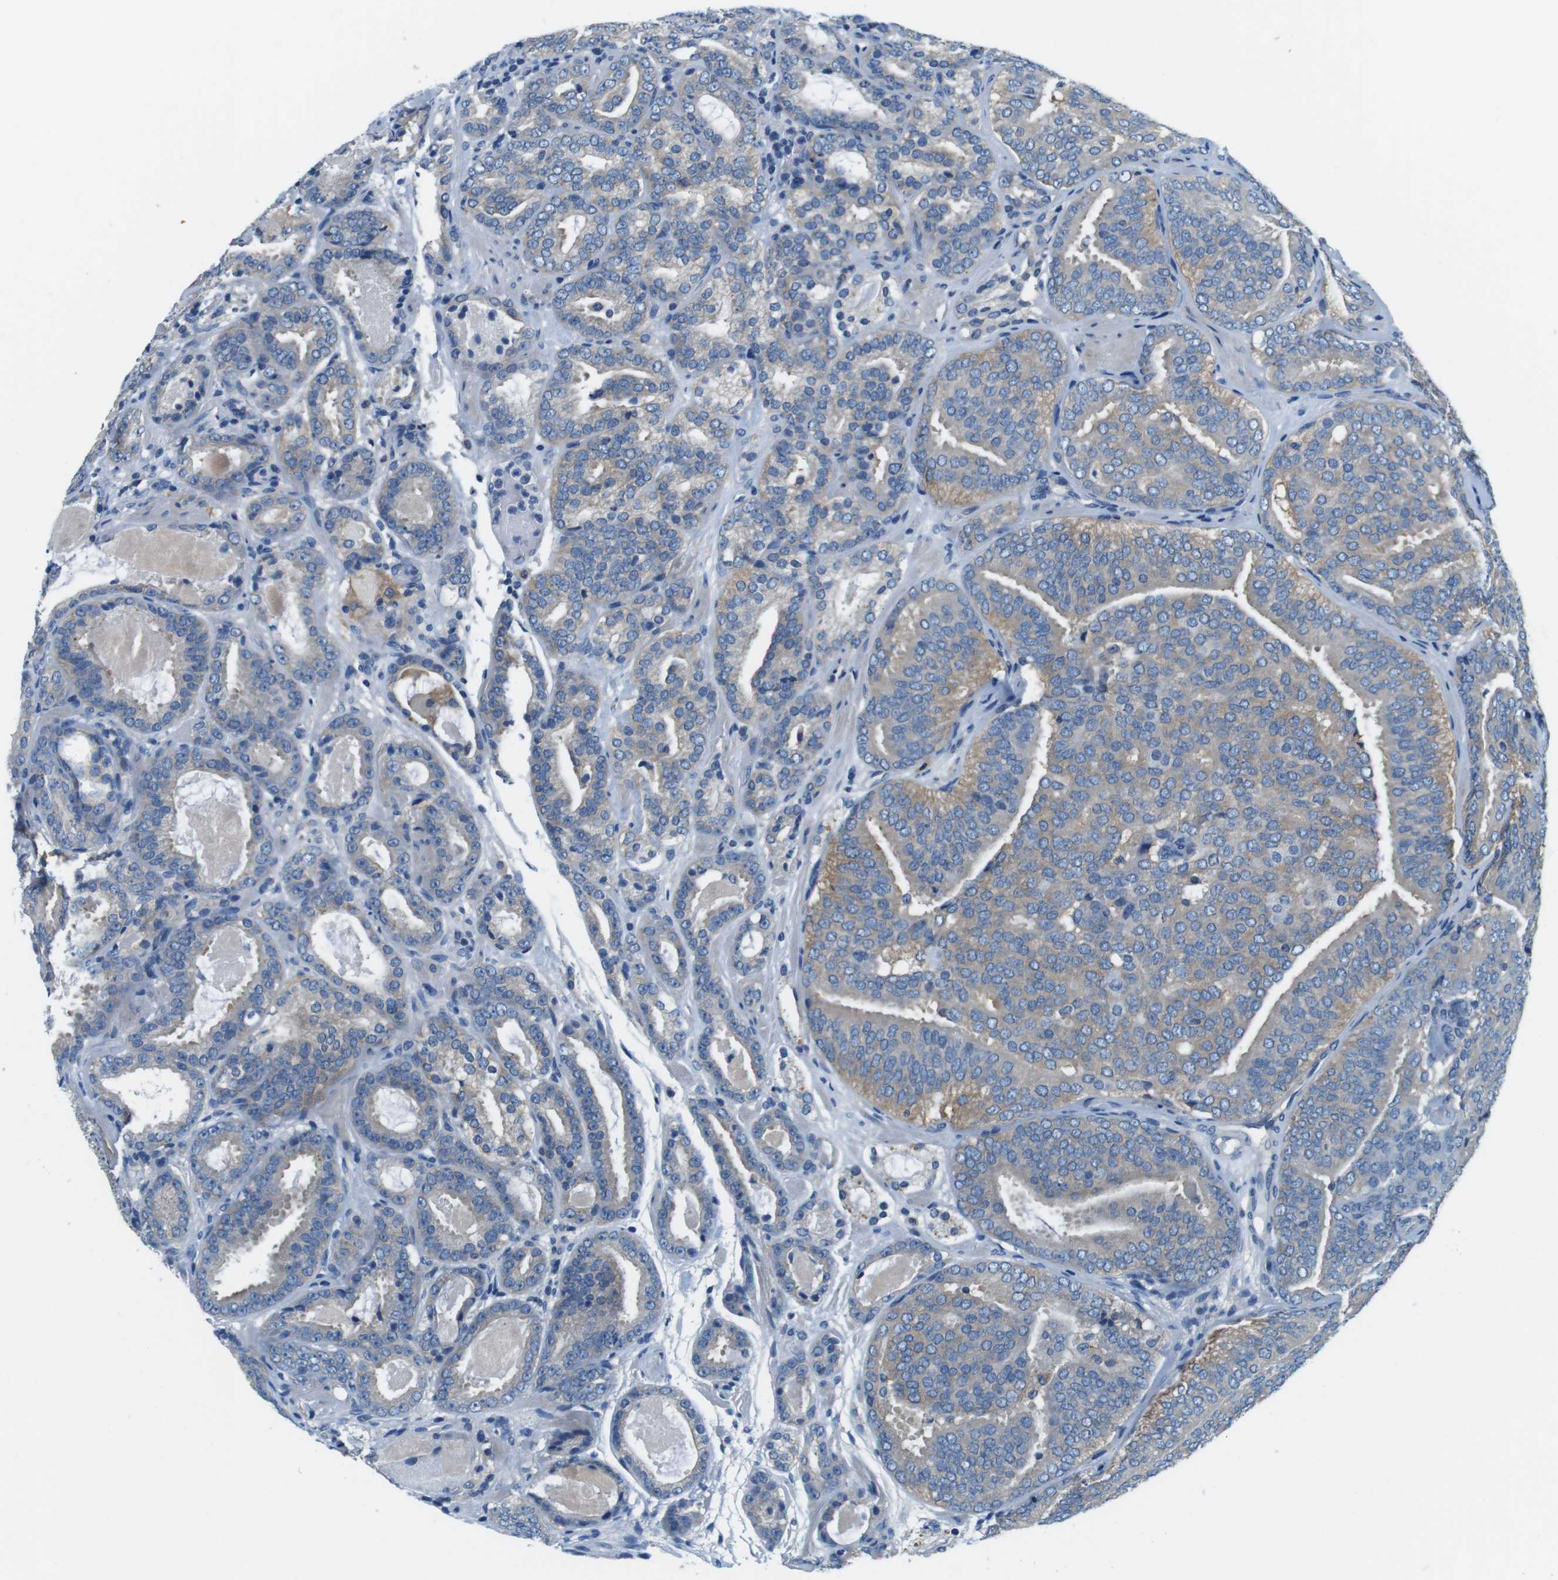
{"staining": {"intensity": "weak", "quantity": "<25%", "location": "cytoplasmic/membranous"}, "tissue": "prostate cancer", "cell_type": "Tumor cells", "image_type": "cancer", "snomed": [{"axis": "morphology", "description": "Adenocarcinoma, Low grade"}, {"axis": "topography", "description": "Prostate"}], "caption": "IHC image of neoplastic tissue: prostate cancer stained with DAB demonstrates no significant protein staining in tumor cells.", "gene": "DENND4C", "patient": {"sex": "male", "age": 69}}